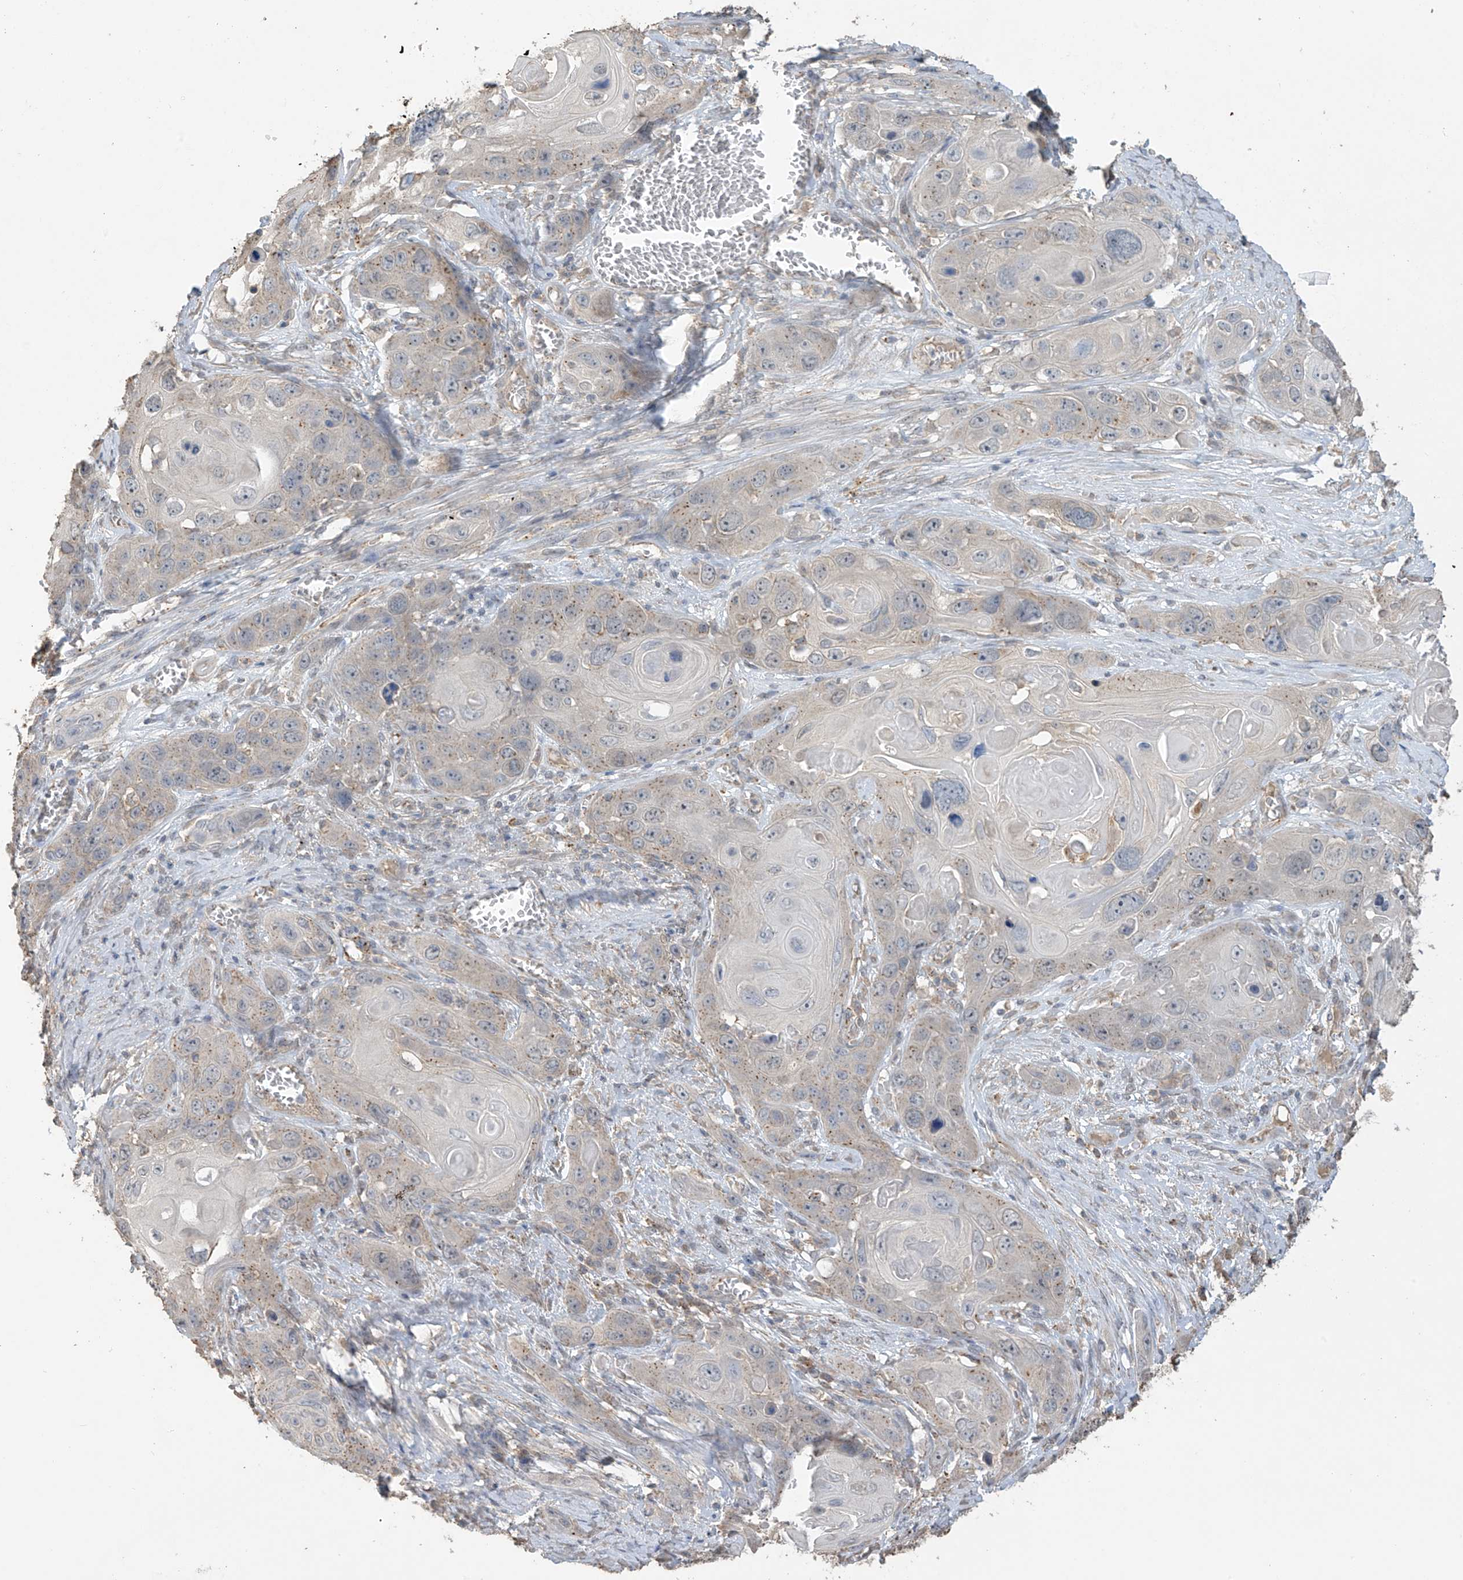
{"staining": {"intensity": "weak", "quantity": "<25%", "location": "cytoplasmic/membranous"}, "tissue": "skin cancer", "cell_type": "Tumor cells", "image_type": "cancer", "snomed": [{"axis": "morphology", "description": "Squamous cell carcinoma, NOS"}, {"axis": "topography", "description": "Skin"}], "caption": "Human skin cancer stained for a protein using immunohistochemistry (IHC) exhibits no positivity in tumor cells.", "gene": "SLFN14", "patient": {"sex": "male", "age": 55}}